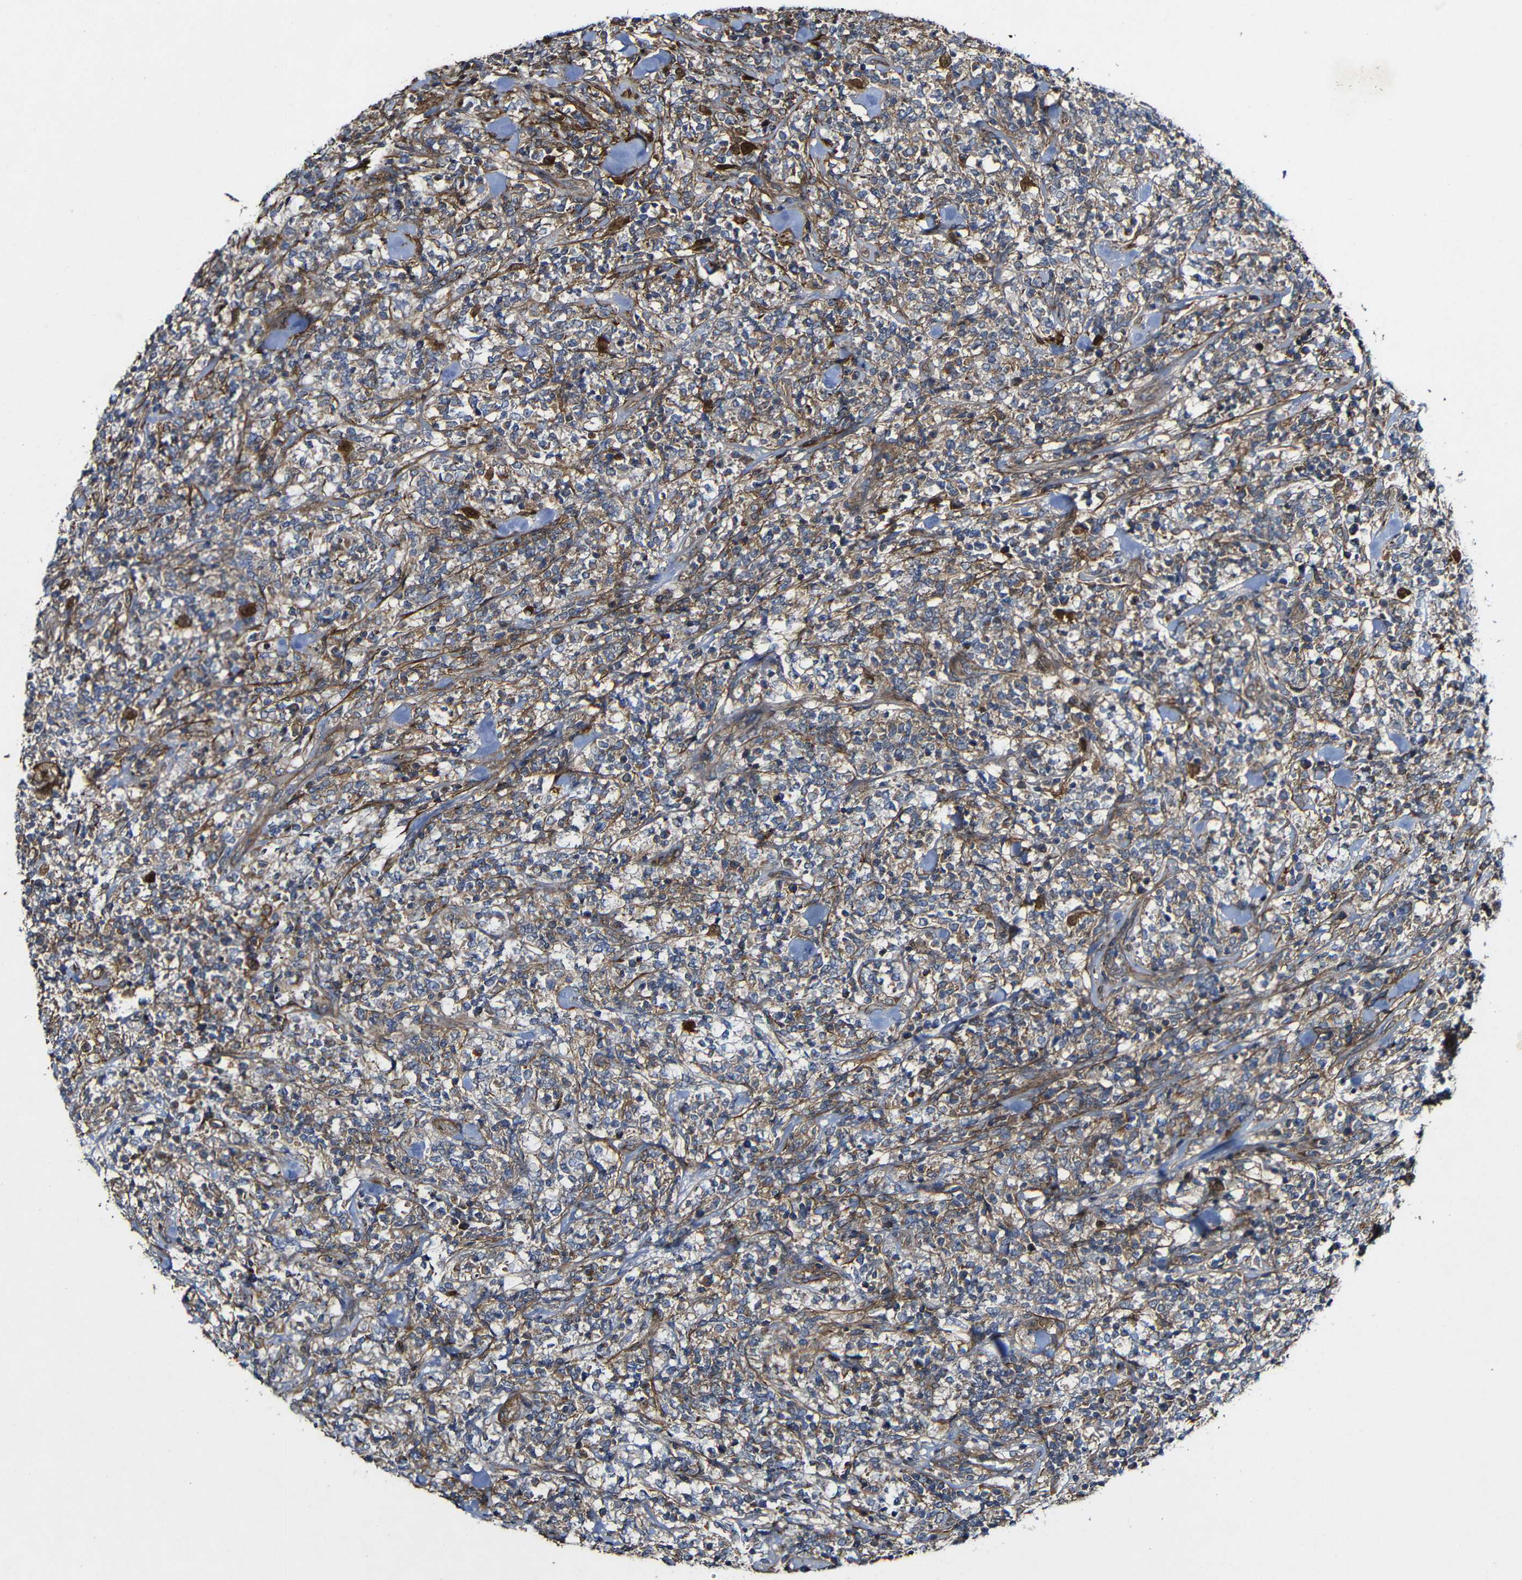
{"staining": {"intensity": "weak", "quantity": "25%-75%", "location": "cytoplasmic/membranous"}, "tissue": "lymphoma", "cell_type": "Tumor cells", "image_type": "cancer", "snomed": [{"axis": "morphology", "description": "Malignant lymphoma, non-Hodgkin's type, High grade"}, {"axis": "topography", "description": "Soft tissue"}], "caption": "Immunohistochemical staining of high-grade malignant lymphoma, non-Hodgkin's type displays low levels of weak cytoplasmic/membranous positivity in approximately 25%-75% of tumor cells. (DAB IHC, brown staining for protein, blue staining for nuclei).", "gene": "GSDME", "patient": {"sex": "male", "age": 18}}